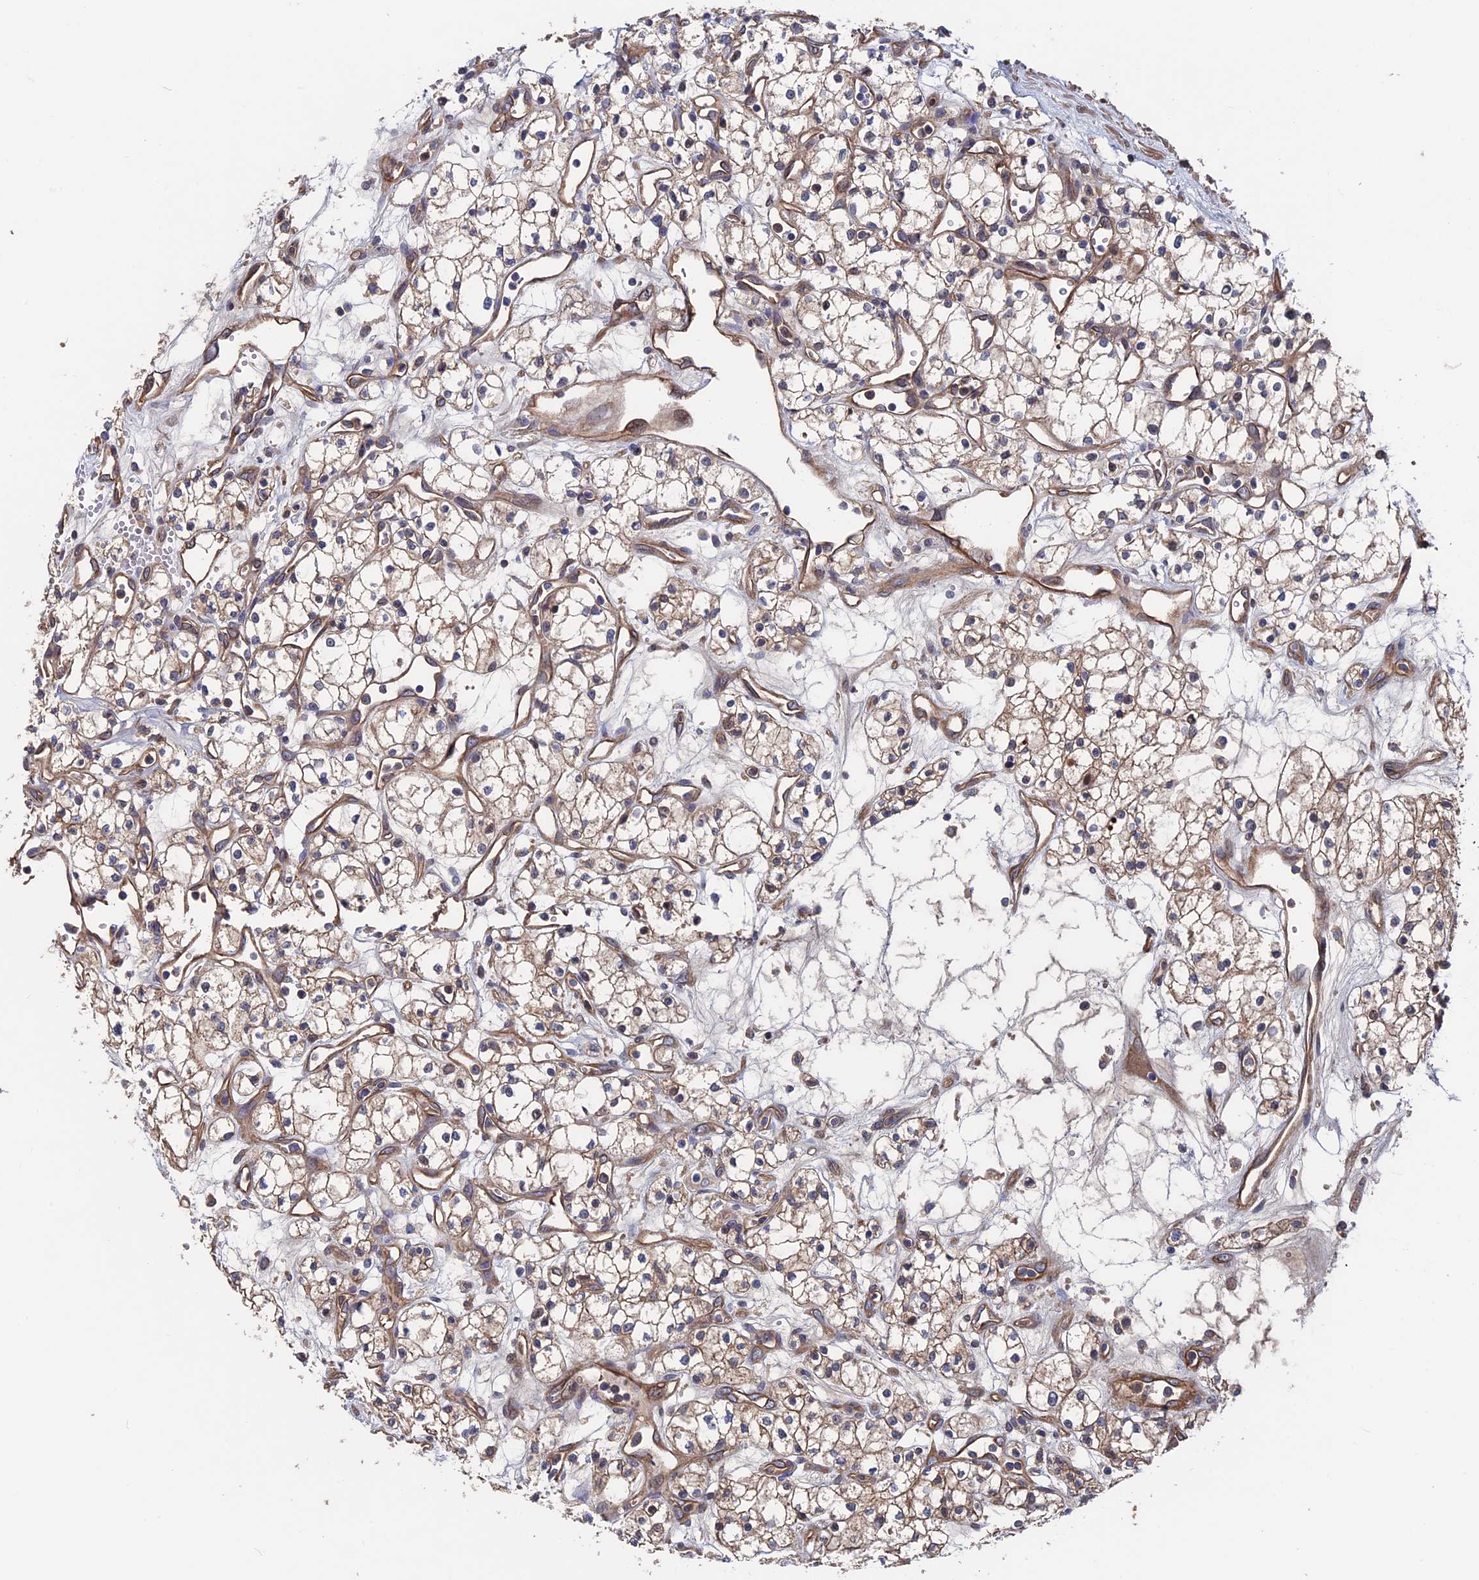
{"staining": {"intensity": "weak", "quantity": ">75%", "location": "cytoplasmic/membranous"}, "tissue": "renal cancer", "cell_type": "Tumor cells", "image_type": "cancer", "snomed": [{"axis": "morphology", "description": "Adenocarcinoma, NOS"}, {"axis": "topography", "description": "Kidney"}], "caption": "Immunohistochemistry of human renal adenocarcinoma exhibits low levels of weak cytoplasmic/membranous expression in approximately >75% of tumor cells.", "gene": "RPUSD1", "patient": {"sex": "male", "age": 59}}